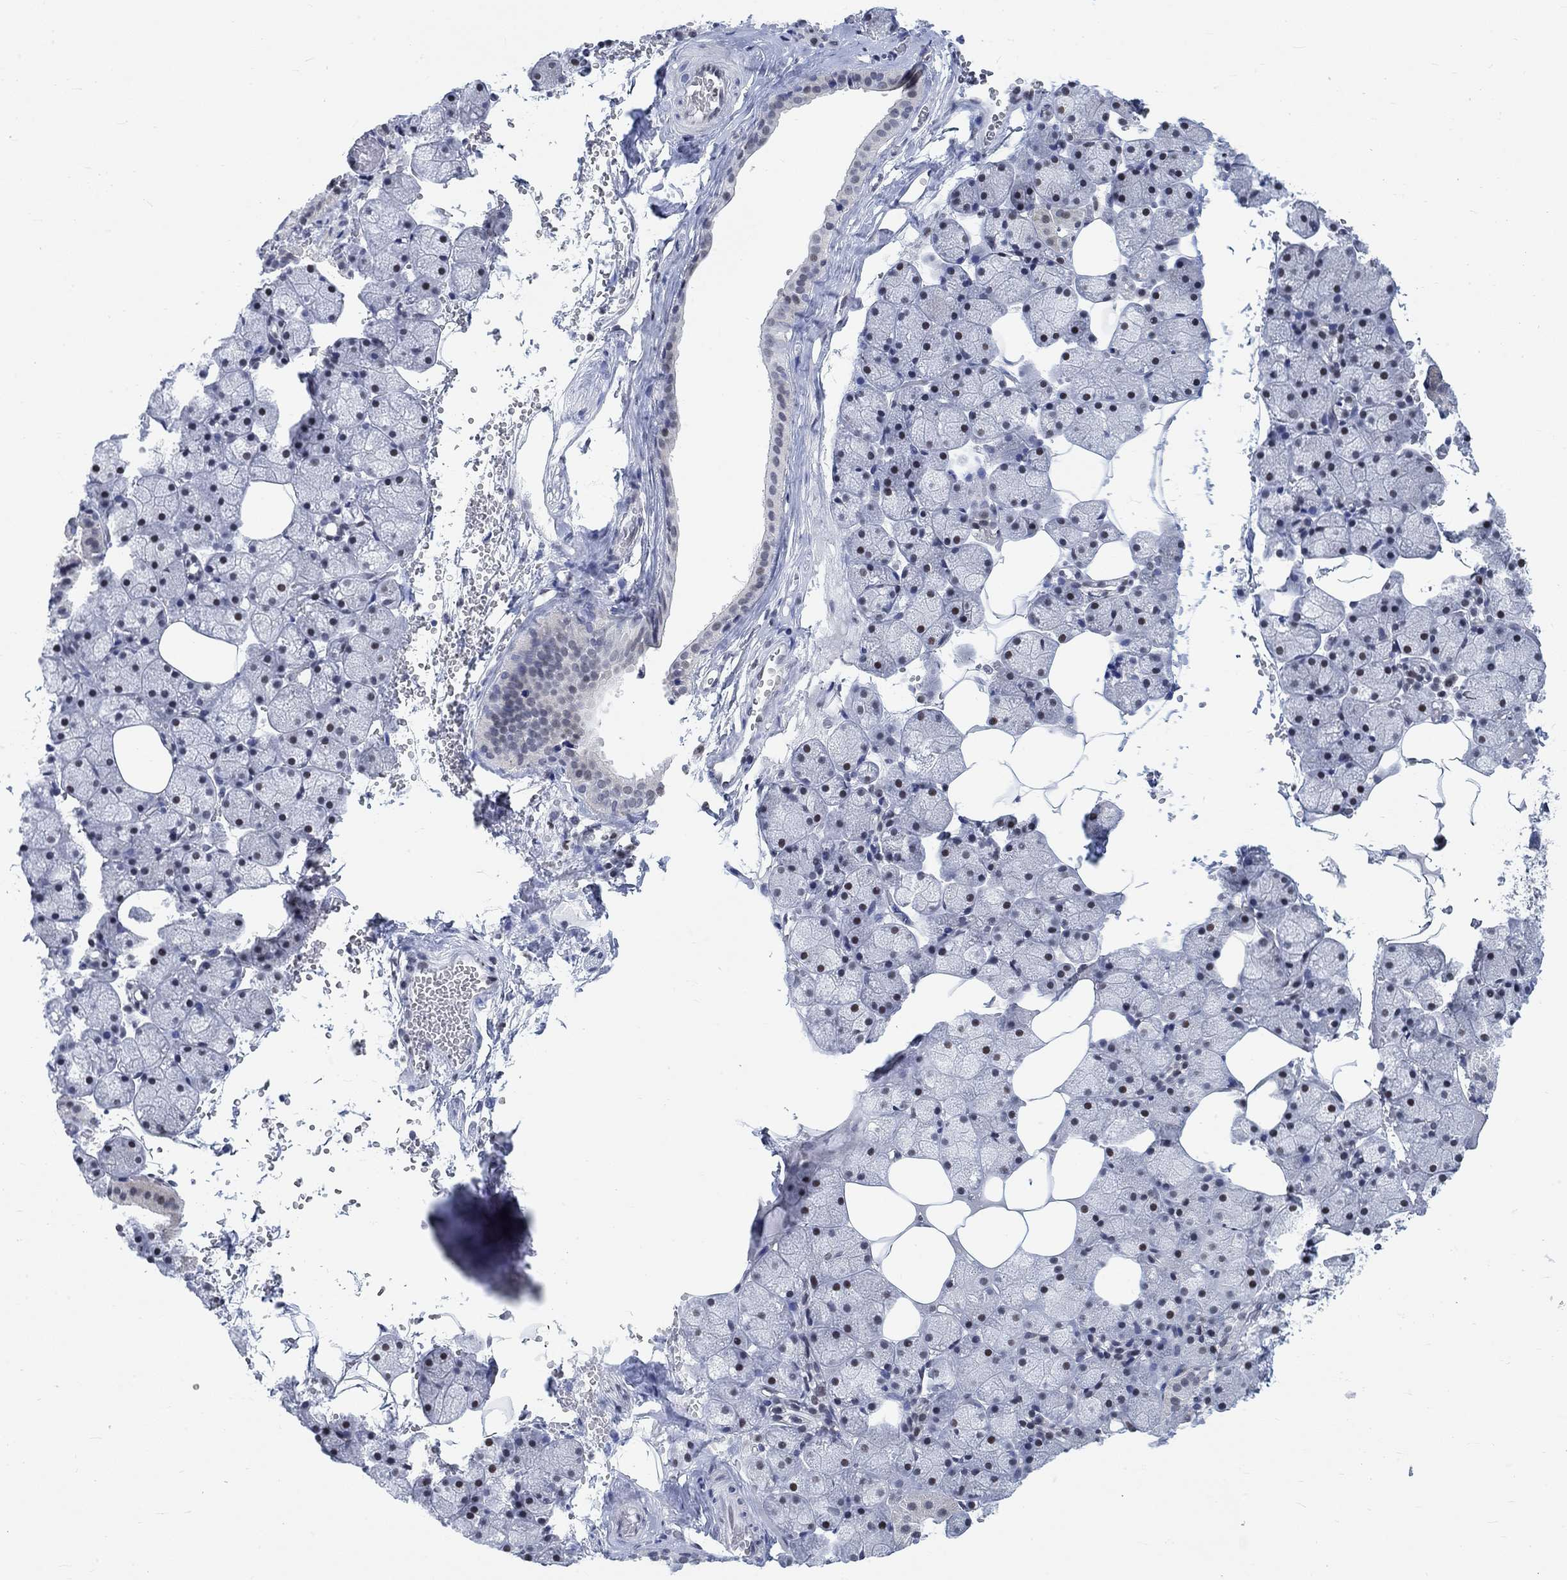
{"staining": {"intensity": "negative", "quantity": "none", "location": "none"}, "tissue": "salivary gland", "cell_type": "Glandular cells", "image_type": "normal", "snomed": [{"axis": "morphology", "description": "Normal tissue, NOS"}, {"axis": "topography", "description": "Salivary gland"}], "caption": "The micrograph demonstrates no staining of glandular cells in benign salivary gland.", "gene": "KCNH8", "patient": {"sex": "male", "age": 38}}